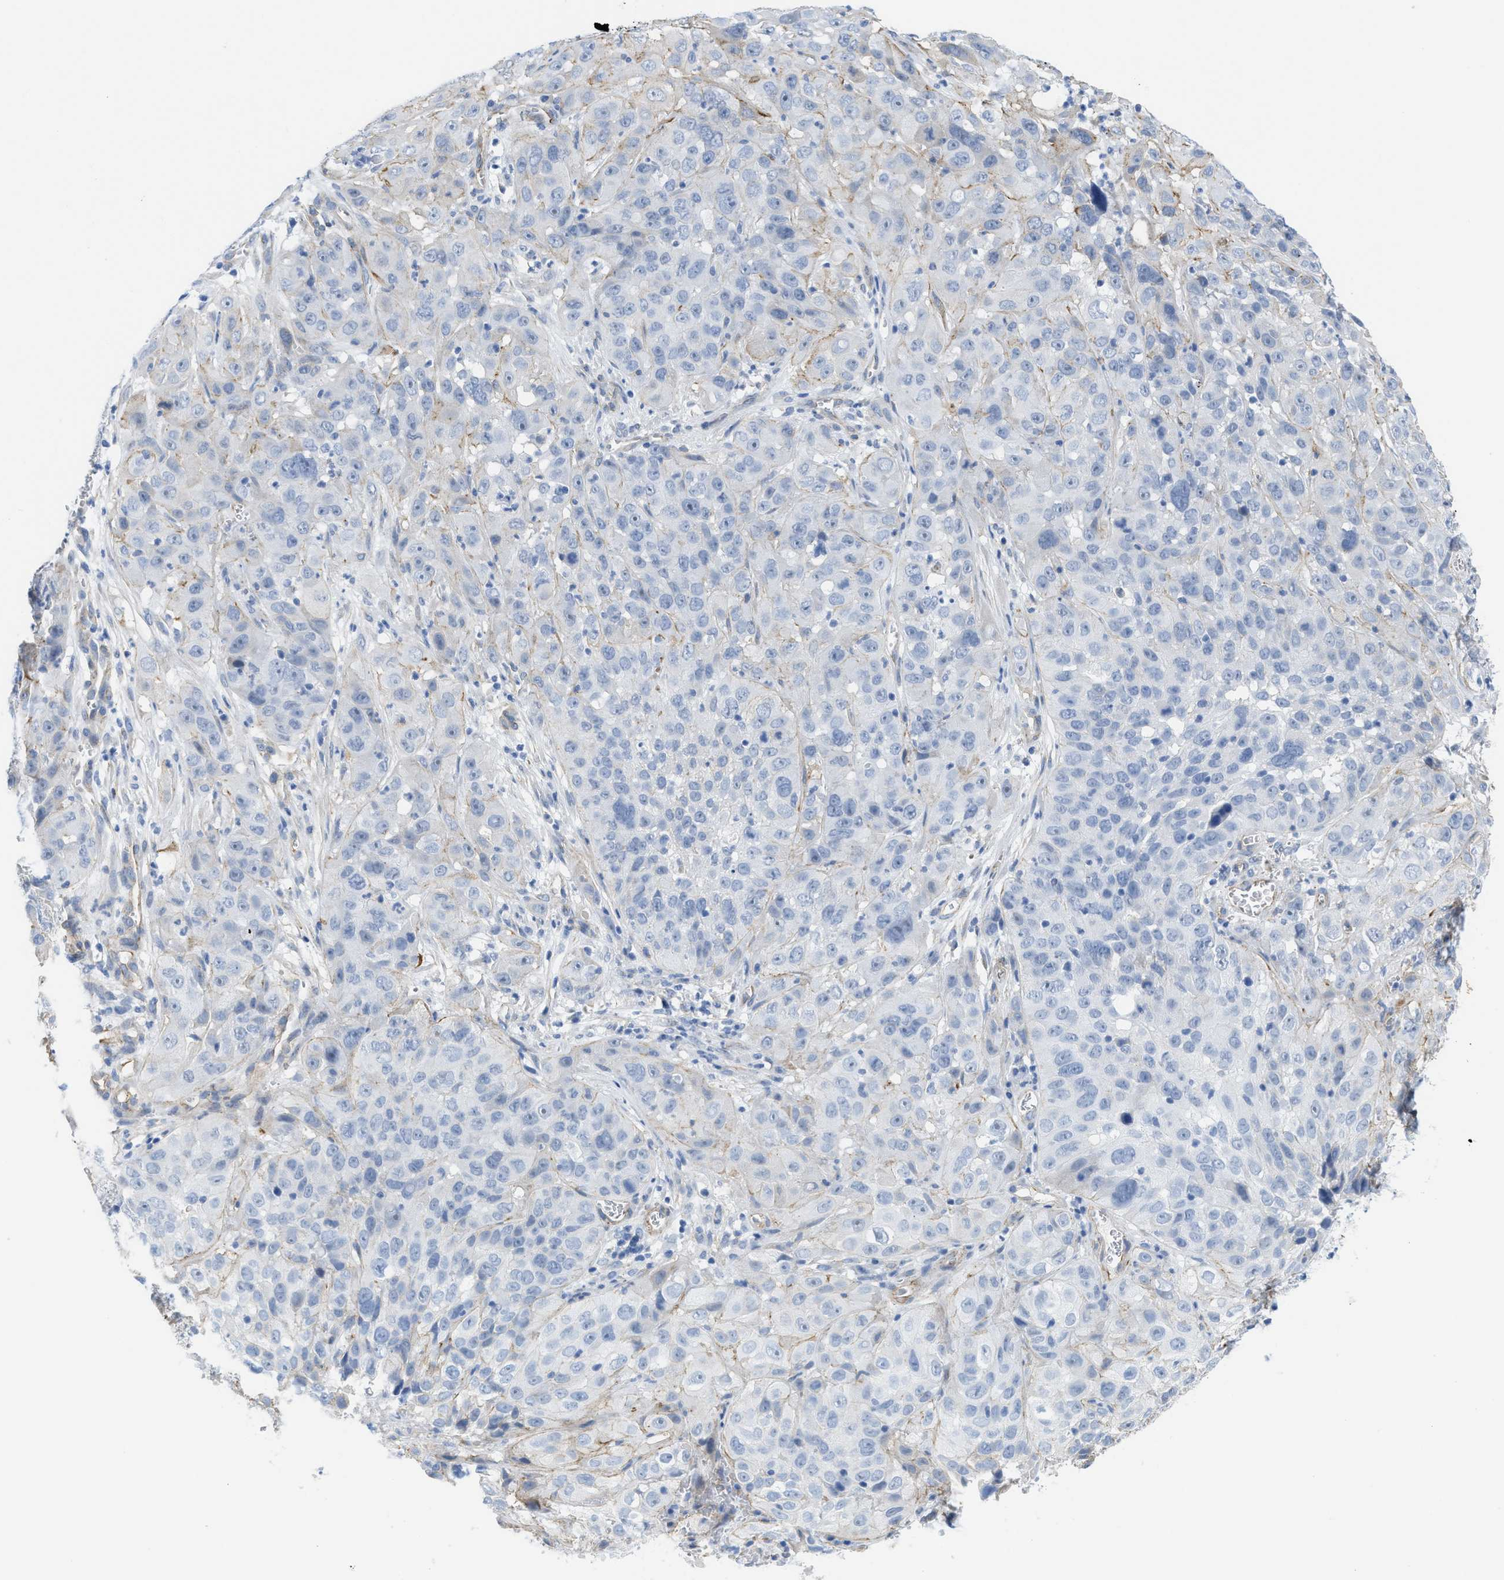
{"staining": {"intensity": "negative", "quantity": "none", "location": "none"}, "tissue": "cervical cancer", "cell_type": "Tumor cells", "image_type": "cancer", "snomed": [{"axis": "morphology", "description": "Squamous cell carcinoma, NOS"}, {"axis": "topography", "description": "Cervix"}], "caption": "Immunohistochemistry (IHC) micrograph of cervical squamous cell carcinoma stained for a protein (brown), which displays no expression in tumor cells.", "gene": "TUB", "patient": {"sex": "female", "age": 32}}